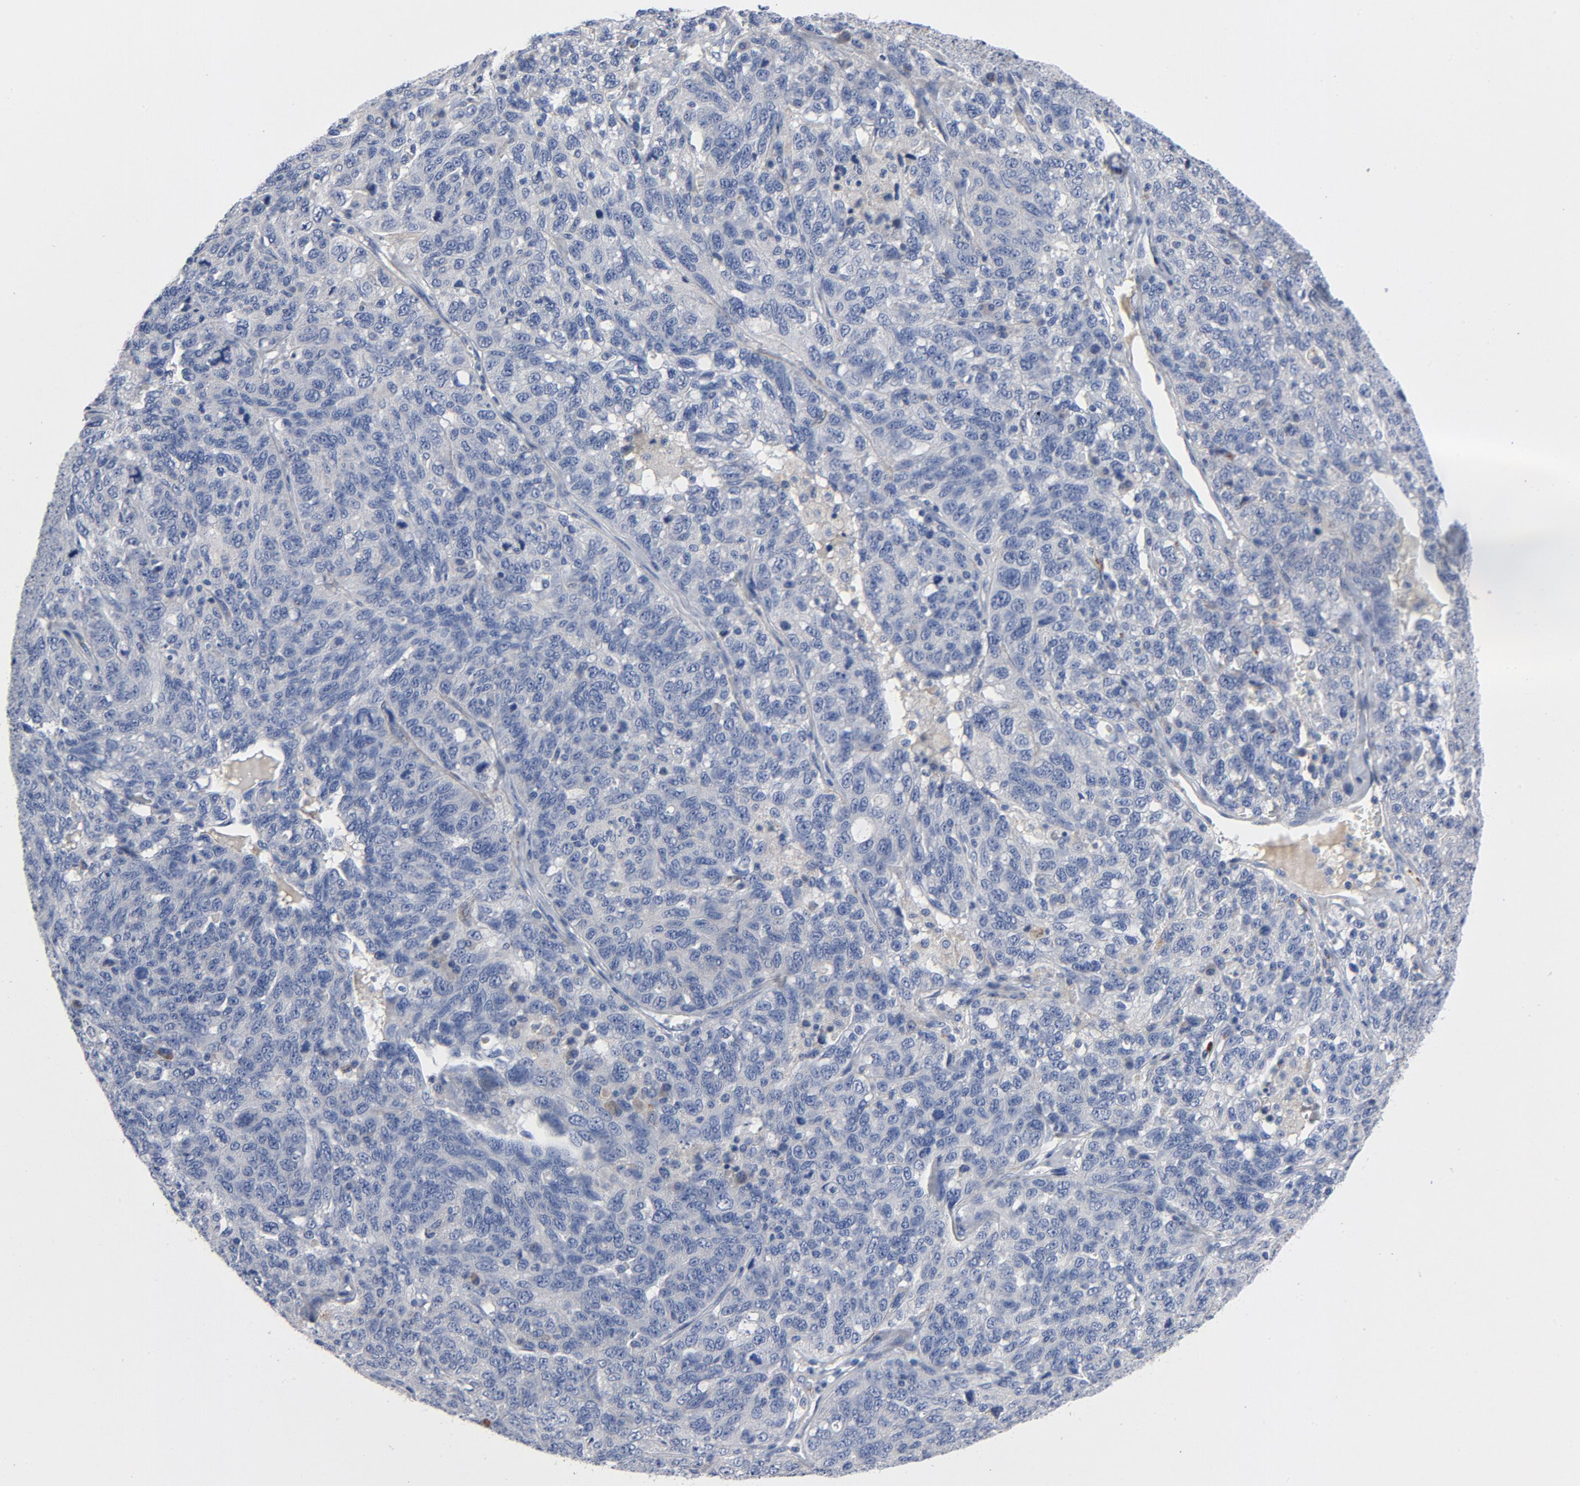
{"staining": {"intensity": "negative", "quantity": "none", "location": "none"}, "tissue": "ovarian cancer", "cell_type": "Tumor cells", "image_type": "cancer", "snomed": [{"axis": "morphology", "description": "Cystadenocarcinoma, serous, NOS"}, {"axis": "topography", "description": "Ovary"}], "caption": "The histopathology image shows no significant expression in tumor cells of ovarian serous cystadenocarcinoma.", "gene": "LAMC1", "patient": {"sex": "female", "age": 71}}